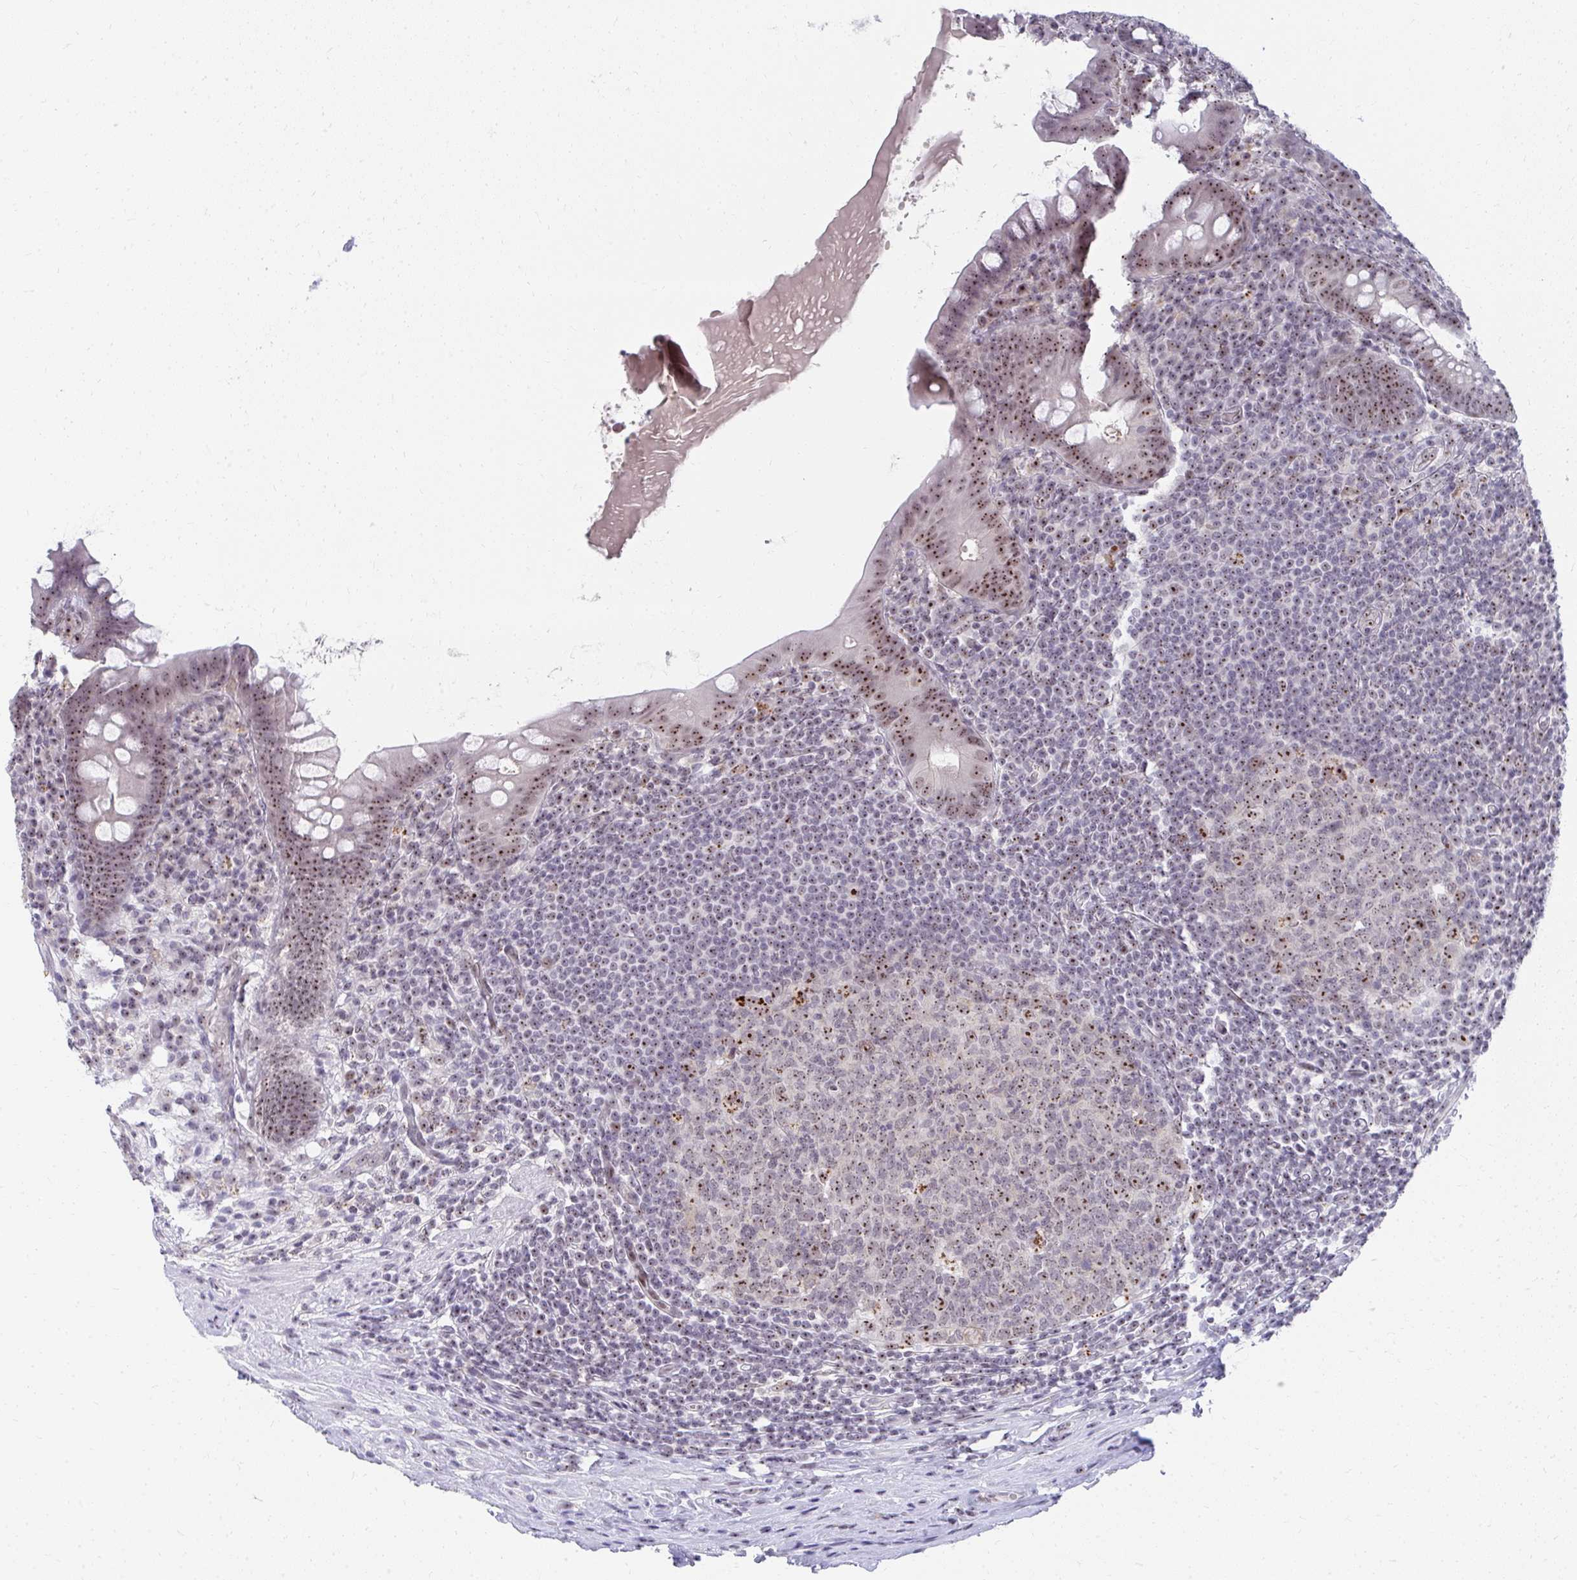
{"staining": {"intensity": "moderate", "quantity": ">75%", "location": "nuclear"}, "tissue": "appendix", "cell_type": "Glandular cells", "image_type": "normal", "snomed": [{"axis": "morphology", "description": "Normal tissue, NOS"}, {"axis": "topography", "description": "Appendix"}], "caption": "Appendix stained with DAB (3,3'-diaminobenzidine) immunohistochemistry (IHC) exhibits medium levels of moderate nuclear staining in approximately >75% of glandular cells. (brown staining indicates protein expression, while blue staining denotes nuclei).", "gene": "HIRA", "patient": {"sex": "male", "age": 71}}